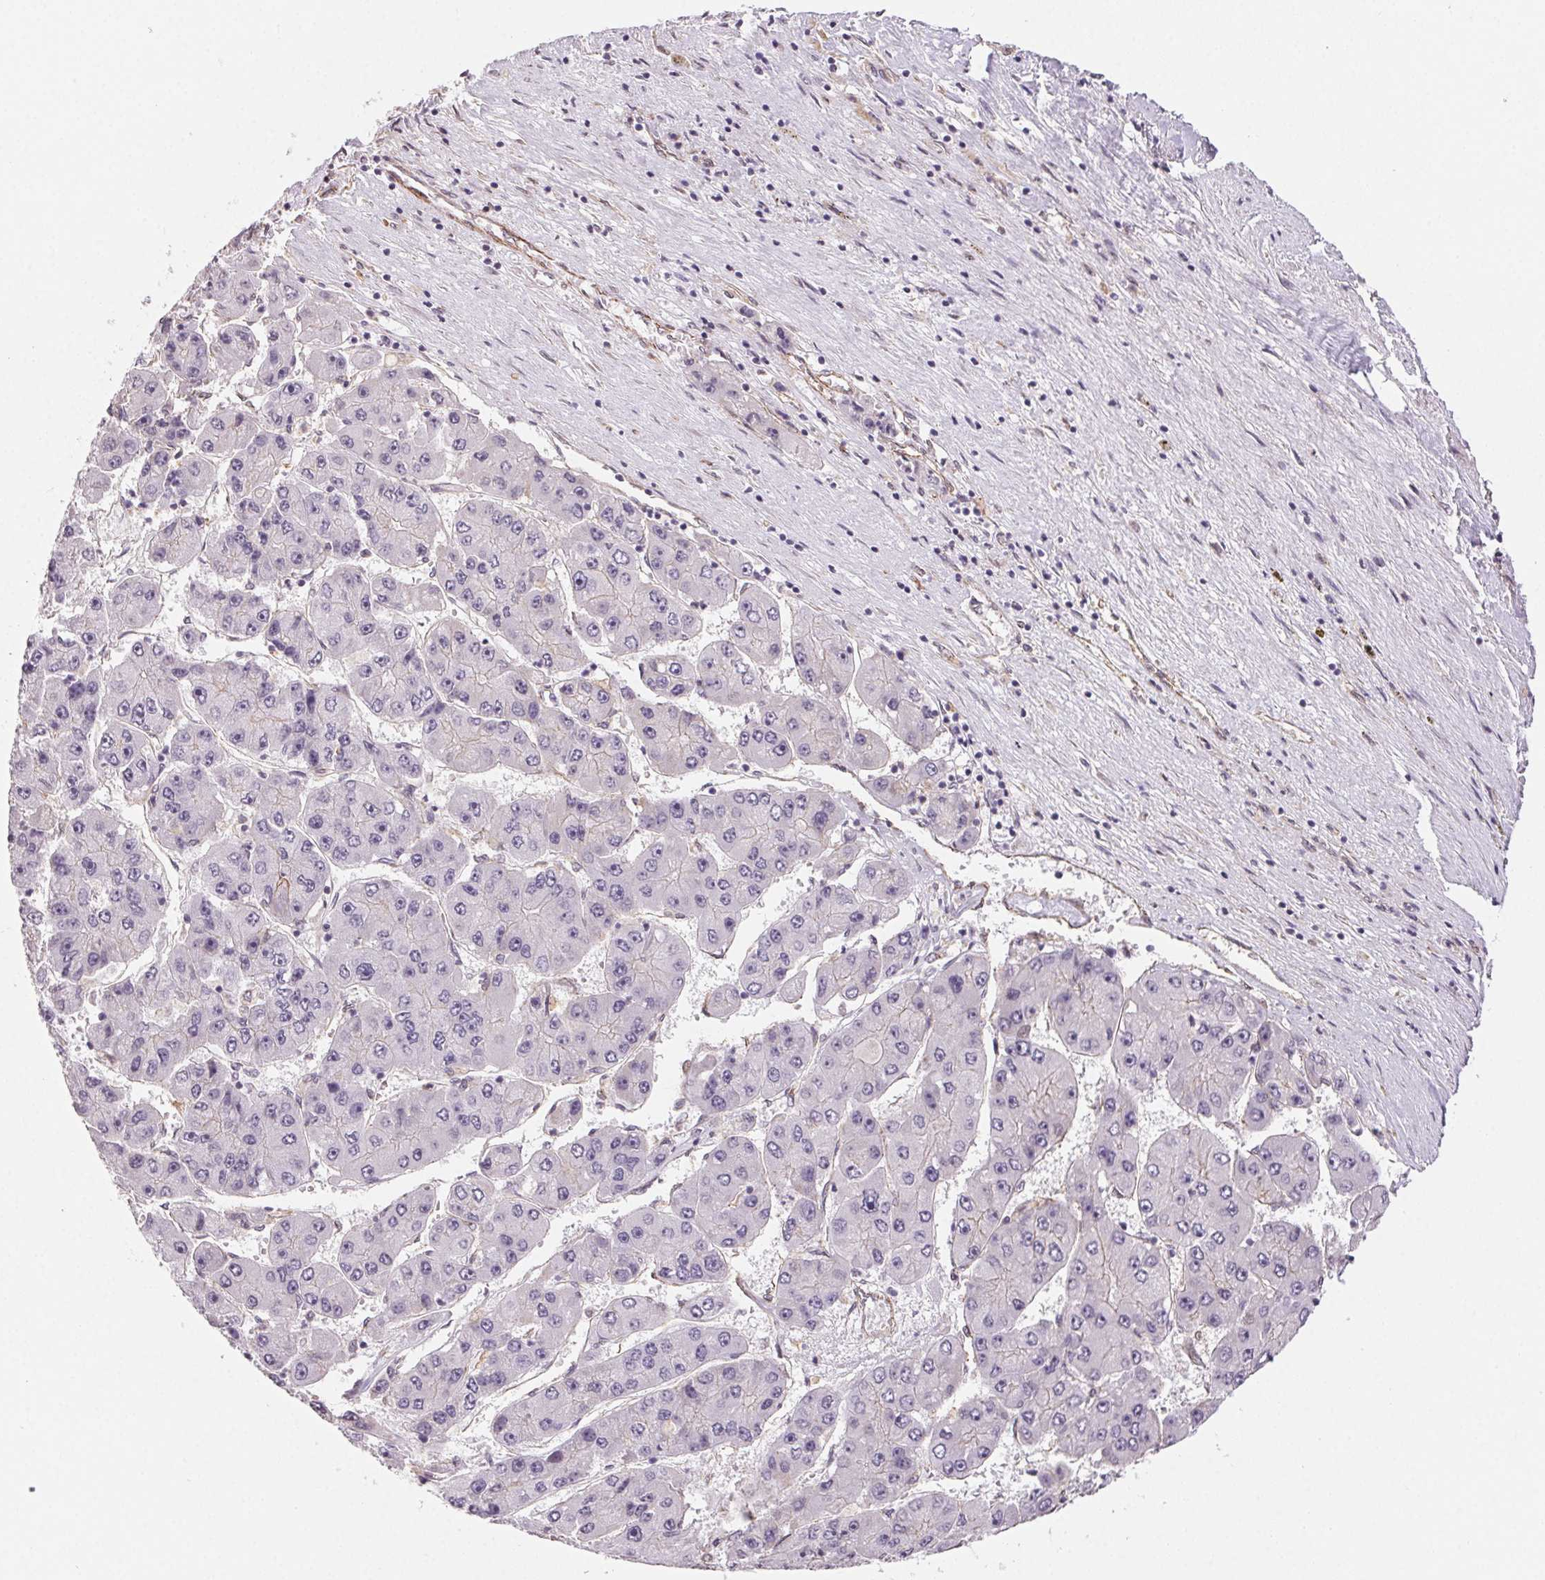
{"staining": {"intensity": "negative", "quantity": "none", "location": "none"}, "tissue": "liver cancer", "cell_type": "Tumor cells", "image_type": "cancer", "snomed": [{"axis": "morphology", "description": "Carcinoma, Hepatocellular, NOS"}, {"axis": "topography", "description": "Liver"}], "caption": "Protein analysis of hepatocellular carcinoma (liver) reveals no significant positivity in tumor cells.", "gene": "PLA2G4F", "patient": {"sex": "female", "age": 61}}